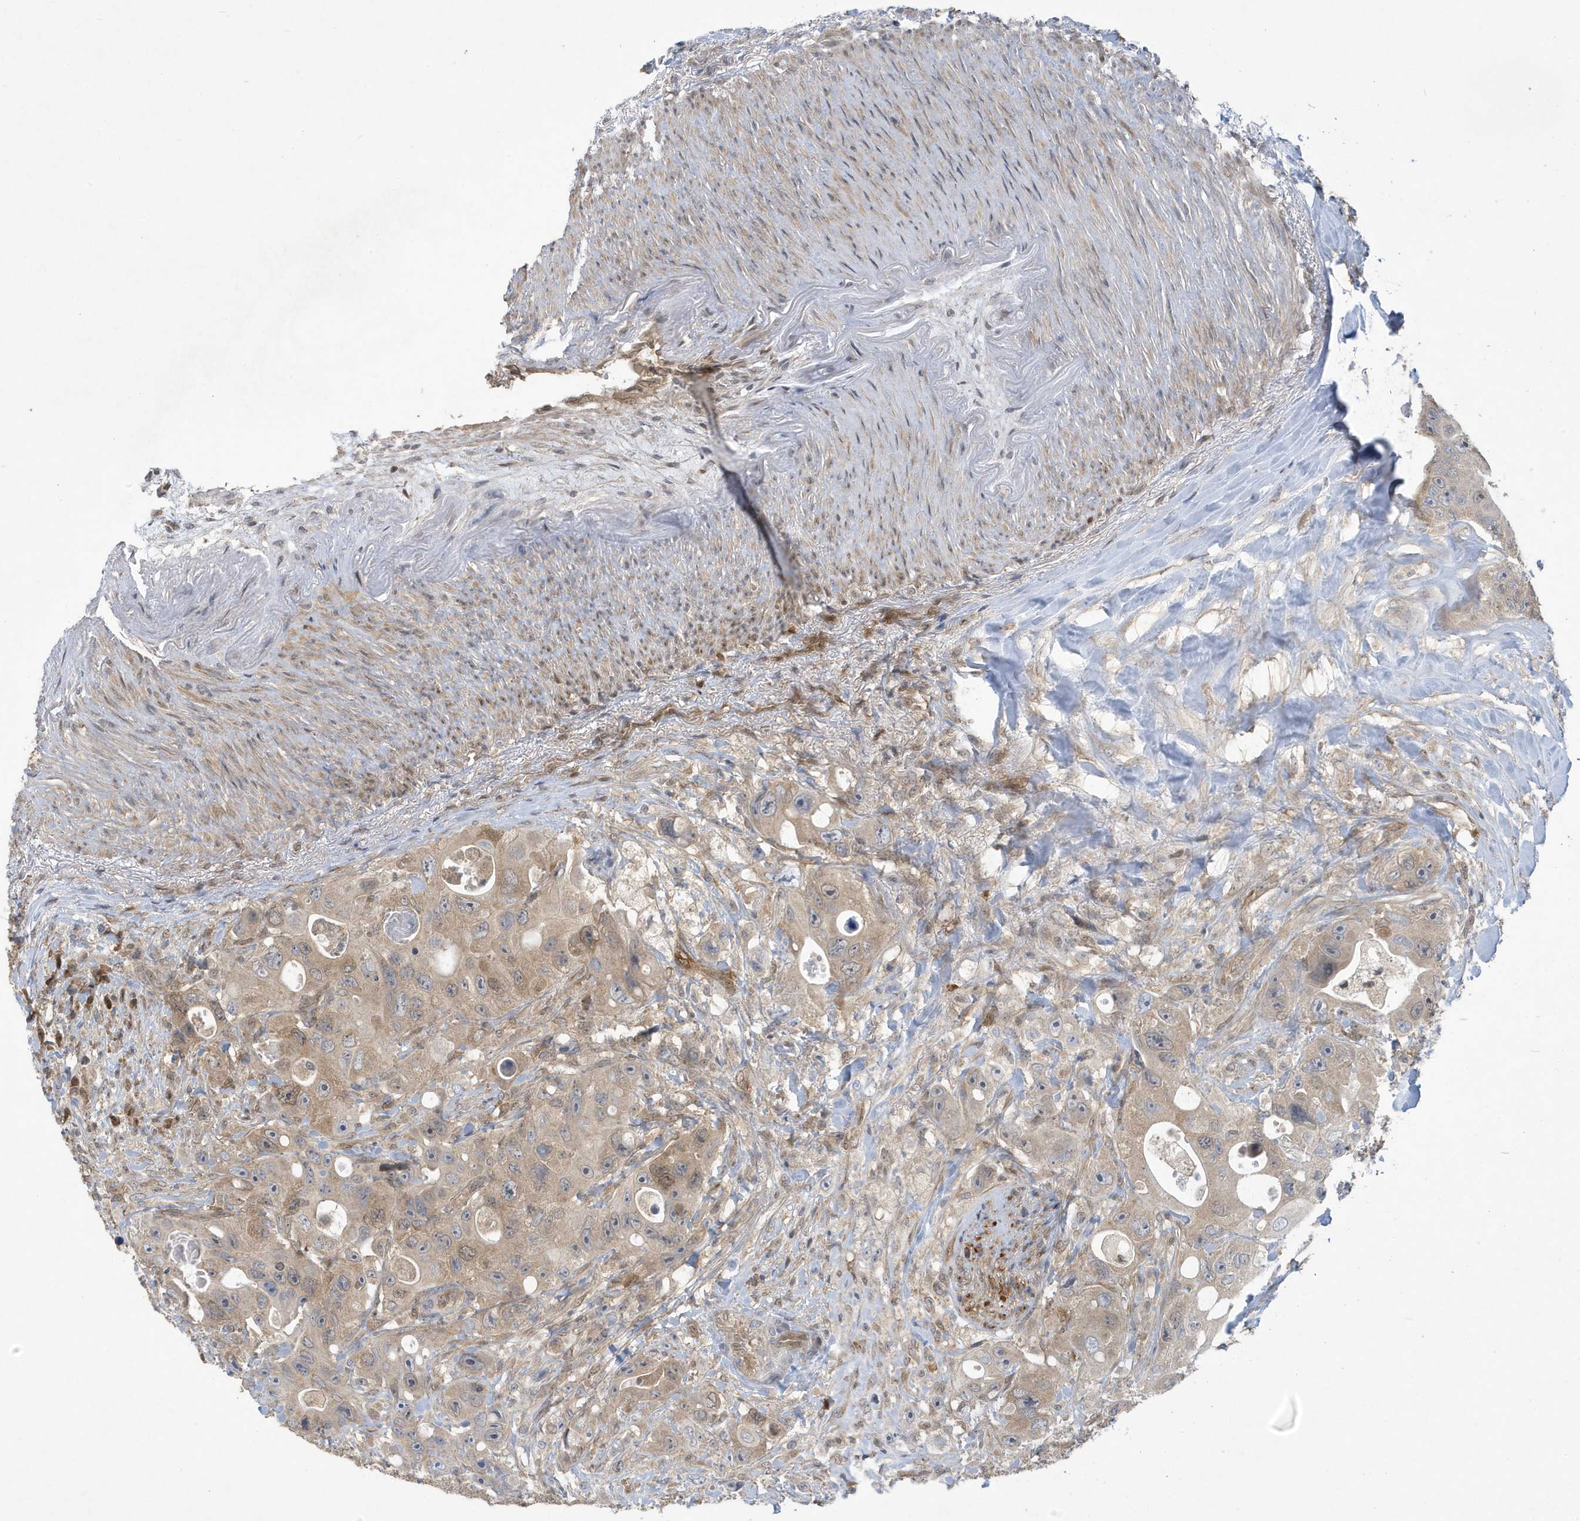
{"staining": {"intensity": "weak", "quantity": ">75%", "location": "cytoplasmic/membranous"}, "tissue": "colorectal cancer", "cell_type": "Tumor cells", "image_type": "cancer", "snomed": [{"axis": "morphology", "description": "Adenocarcinoma, NOS"}, {"axis": "topography", "description": "Colon"}], "caption": "A micrograph showing weak cytoplasmic/membranous staining in about >75% of tumor cells in colorectal cancer (adenocarcinoma), as visualized by brown immunohistochemical staining.", "gene": "NCOA7", "patient": {"sex": "female", "age": 46}}